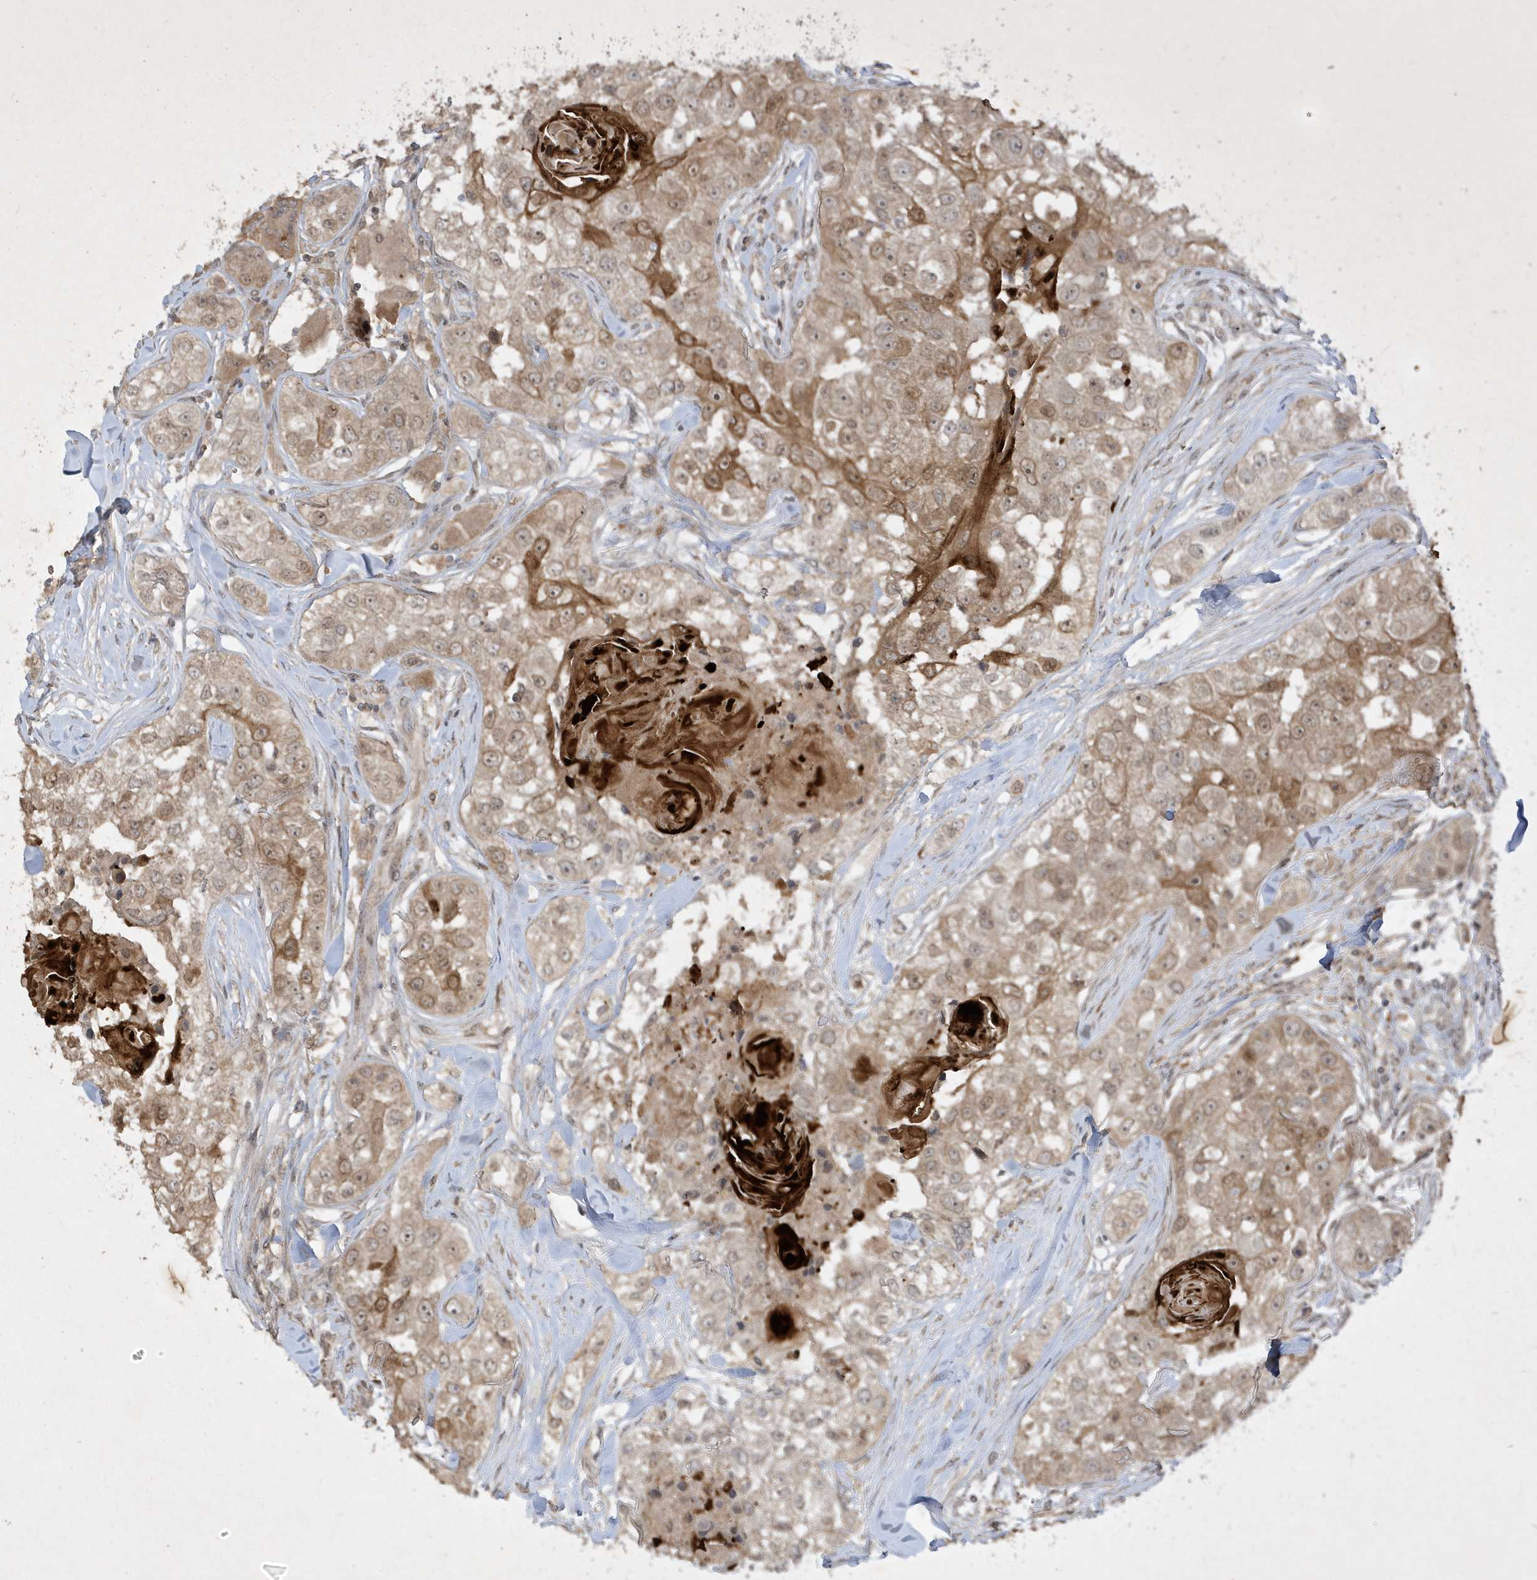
{"staining": {"intensity": "moderate", "quantity": ">75%", "location": "cytoplasmic/membranous"}, "tissue": "head and neck cancer", "cell_type": "Tumor cells", "image_type": "cancer", "snomed": [{"axis": "morphology", "description": "Normal tissue, NOS"}, {"axis": "morphology", "description": "Squamous cell carcinoma, NOS"}, {"axis": "topography", "description": "Skeletal muscle"}, {"axis": "topography", "description": "Head-Neck"}], "caption": "An IHC photomicrograph of neoplastic tissue is shown. Protein staining in brown labels moderate cytoplasmic/membranous positivity in head and neck squamous cell carcinoma within tumor cells. (IHC, brightfield microscopy, high magnification).", "gene": "ZNF213", "patient": {"sex": "male", "age": 51}}